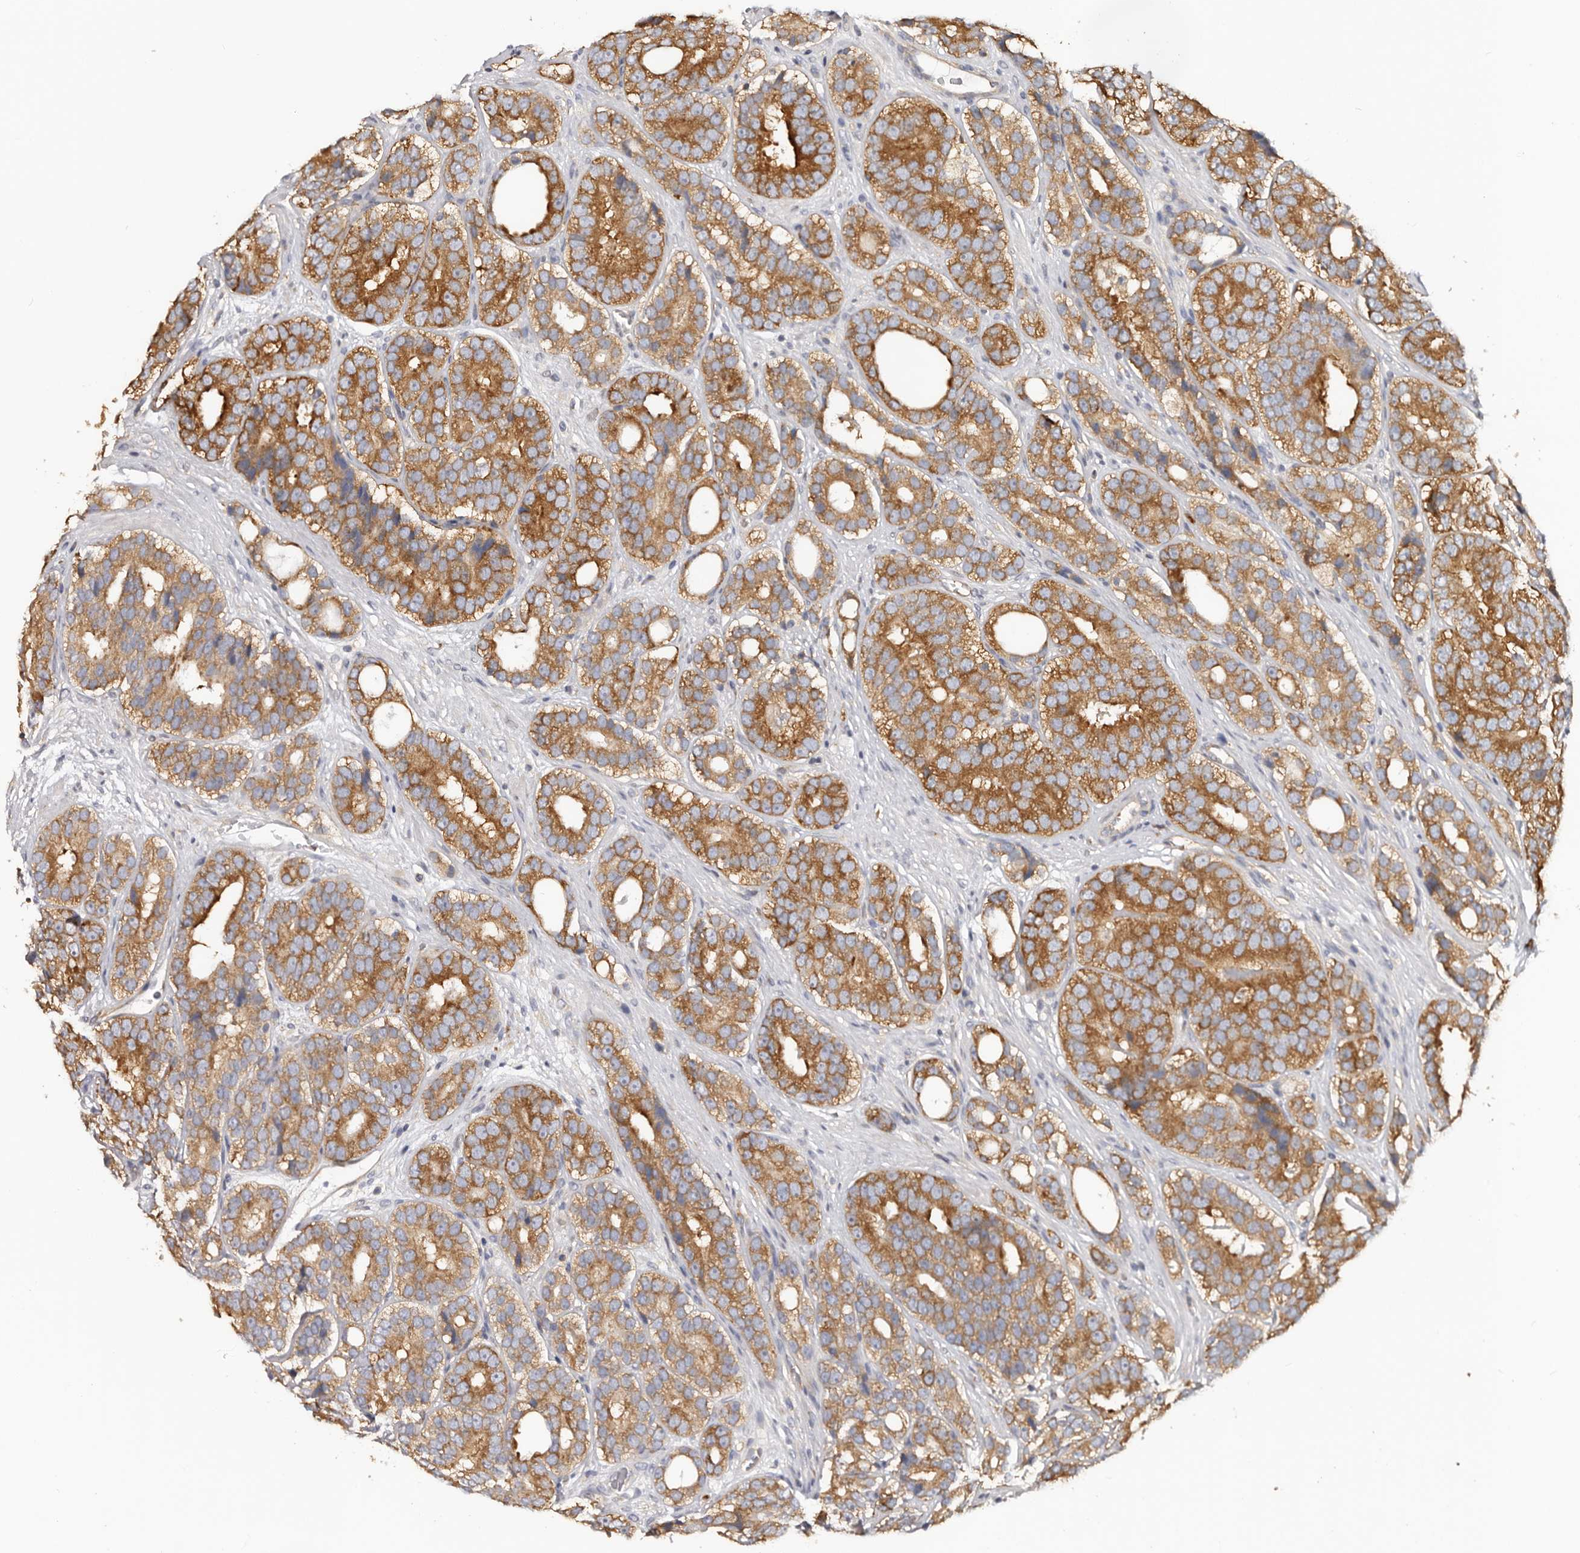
{"staining": {"intensity": "strong", "quantity": ">75%", "location": "cytoplasmic/membranous"}, "tissue": "prostate cancer", "cell_type": "Tumor cells", "image_type": "cancer", "snomed": [{"axis": "morphology", "description": "Adenocarcinoma, High grade"}, {"axis": "topography", "description": "Prostate"}], "caption": "Protein positivity by immunohistochemistry (IHC) demonstrates strong cytoplasmic/membranous expression in approximately >75% of tumor cells in high-grade adenocarcinoma (prostate).", "gene": "EPRS1", "patient": {"sex": "male", "age": 56}}